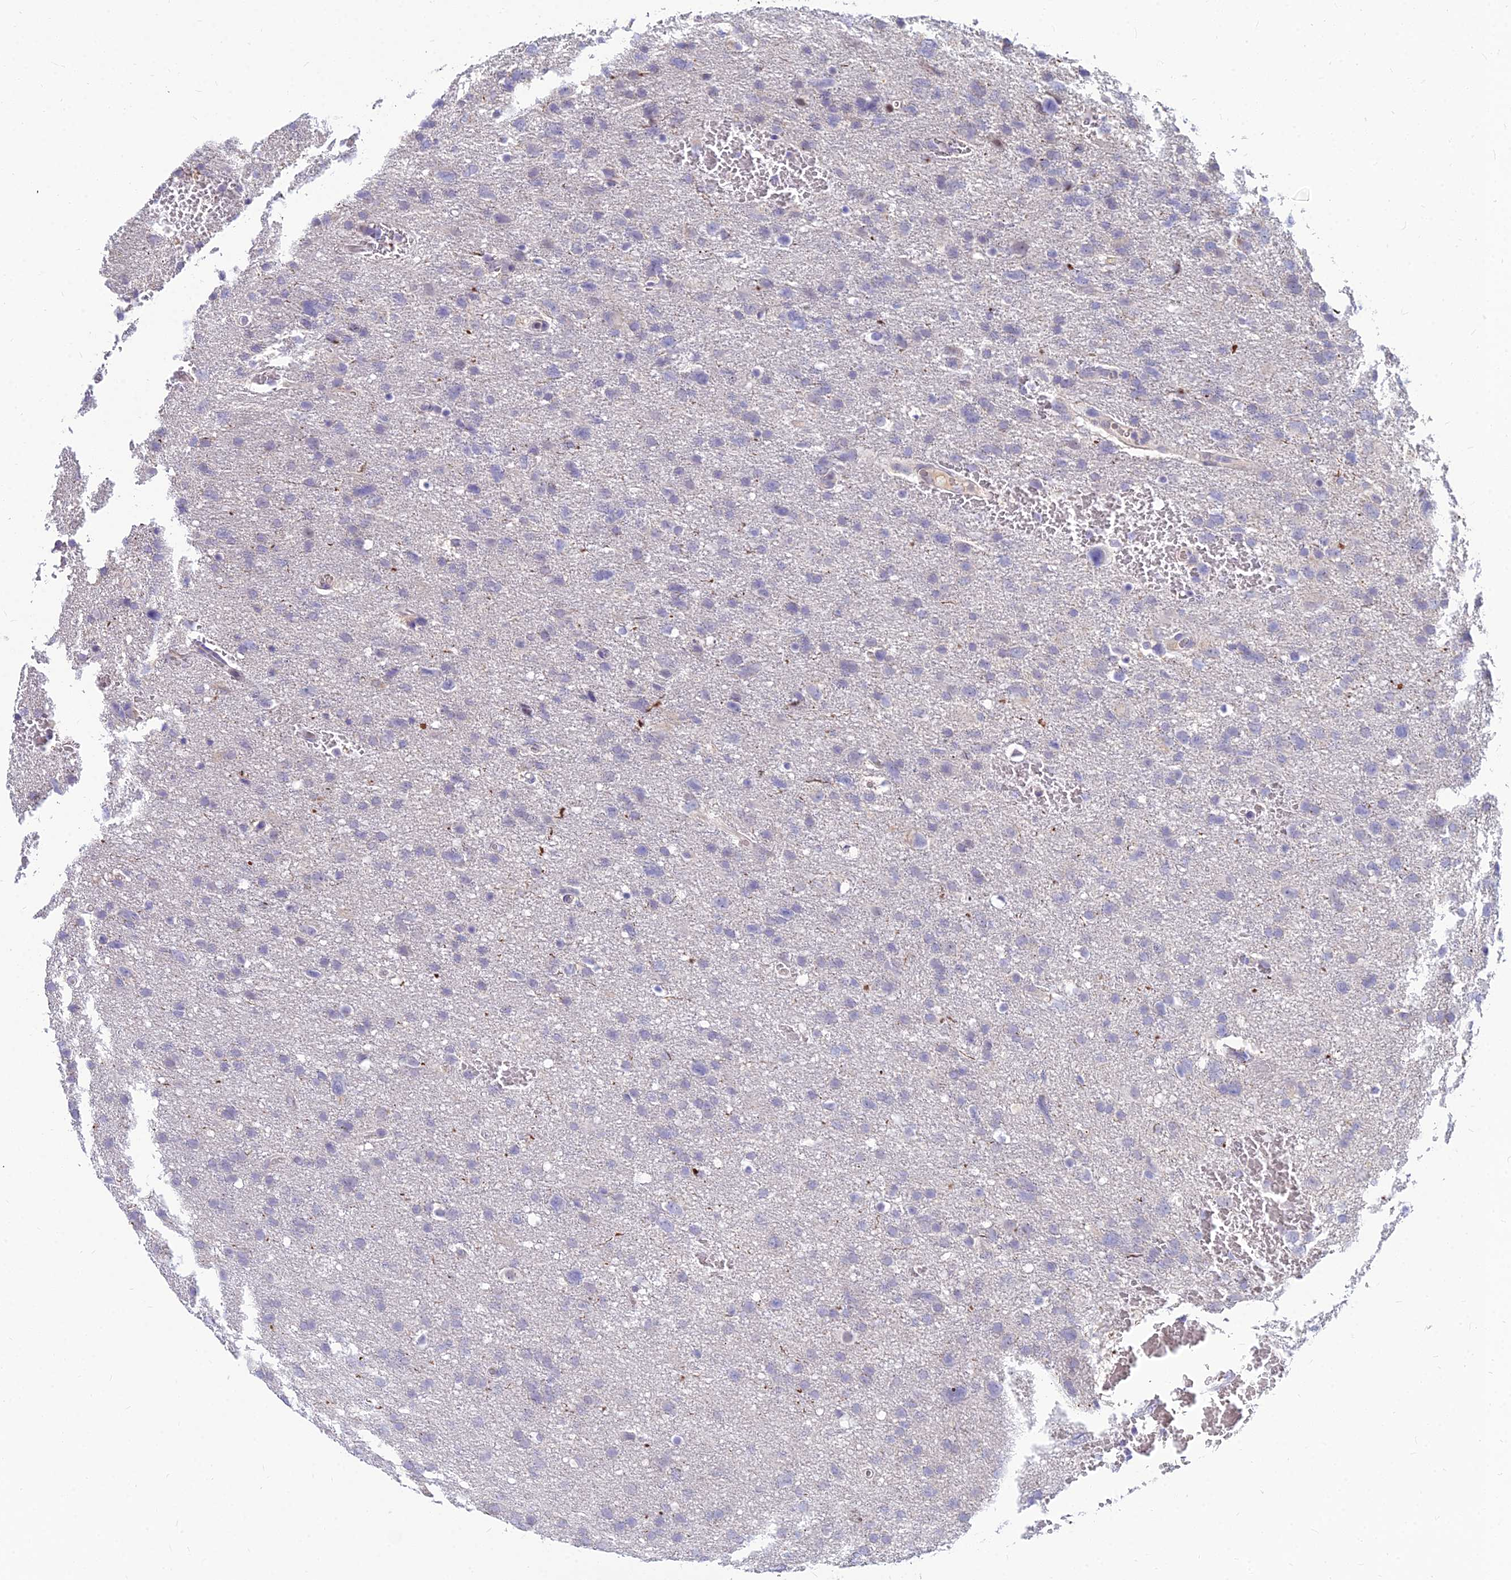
{"staining": {"intensity": "negative", "quantity": "none", "location": "none"}, "tissue": "glioma", "cell_type": "Tumor cells", "image_type": "cancer", "snomed": [{"axis": "morphology", "description": "Glioma, malignant, High grade"}, {"axis": "topography", "description": "Brain"}], "caption": "Image shows no significant protein expression in tumor cells of malignant glioma (high-grade). Nuclei are stained in blue.", "gene": "GOLGA6D", "patient": {"sex": "male", "age": 61}}